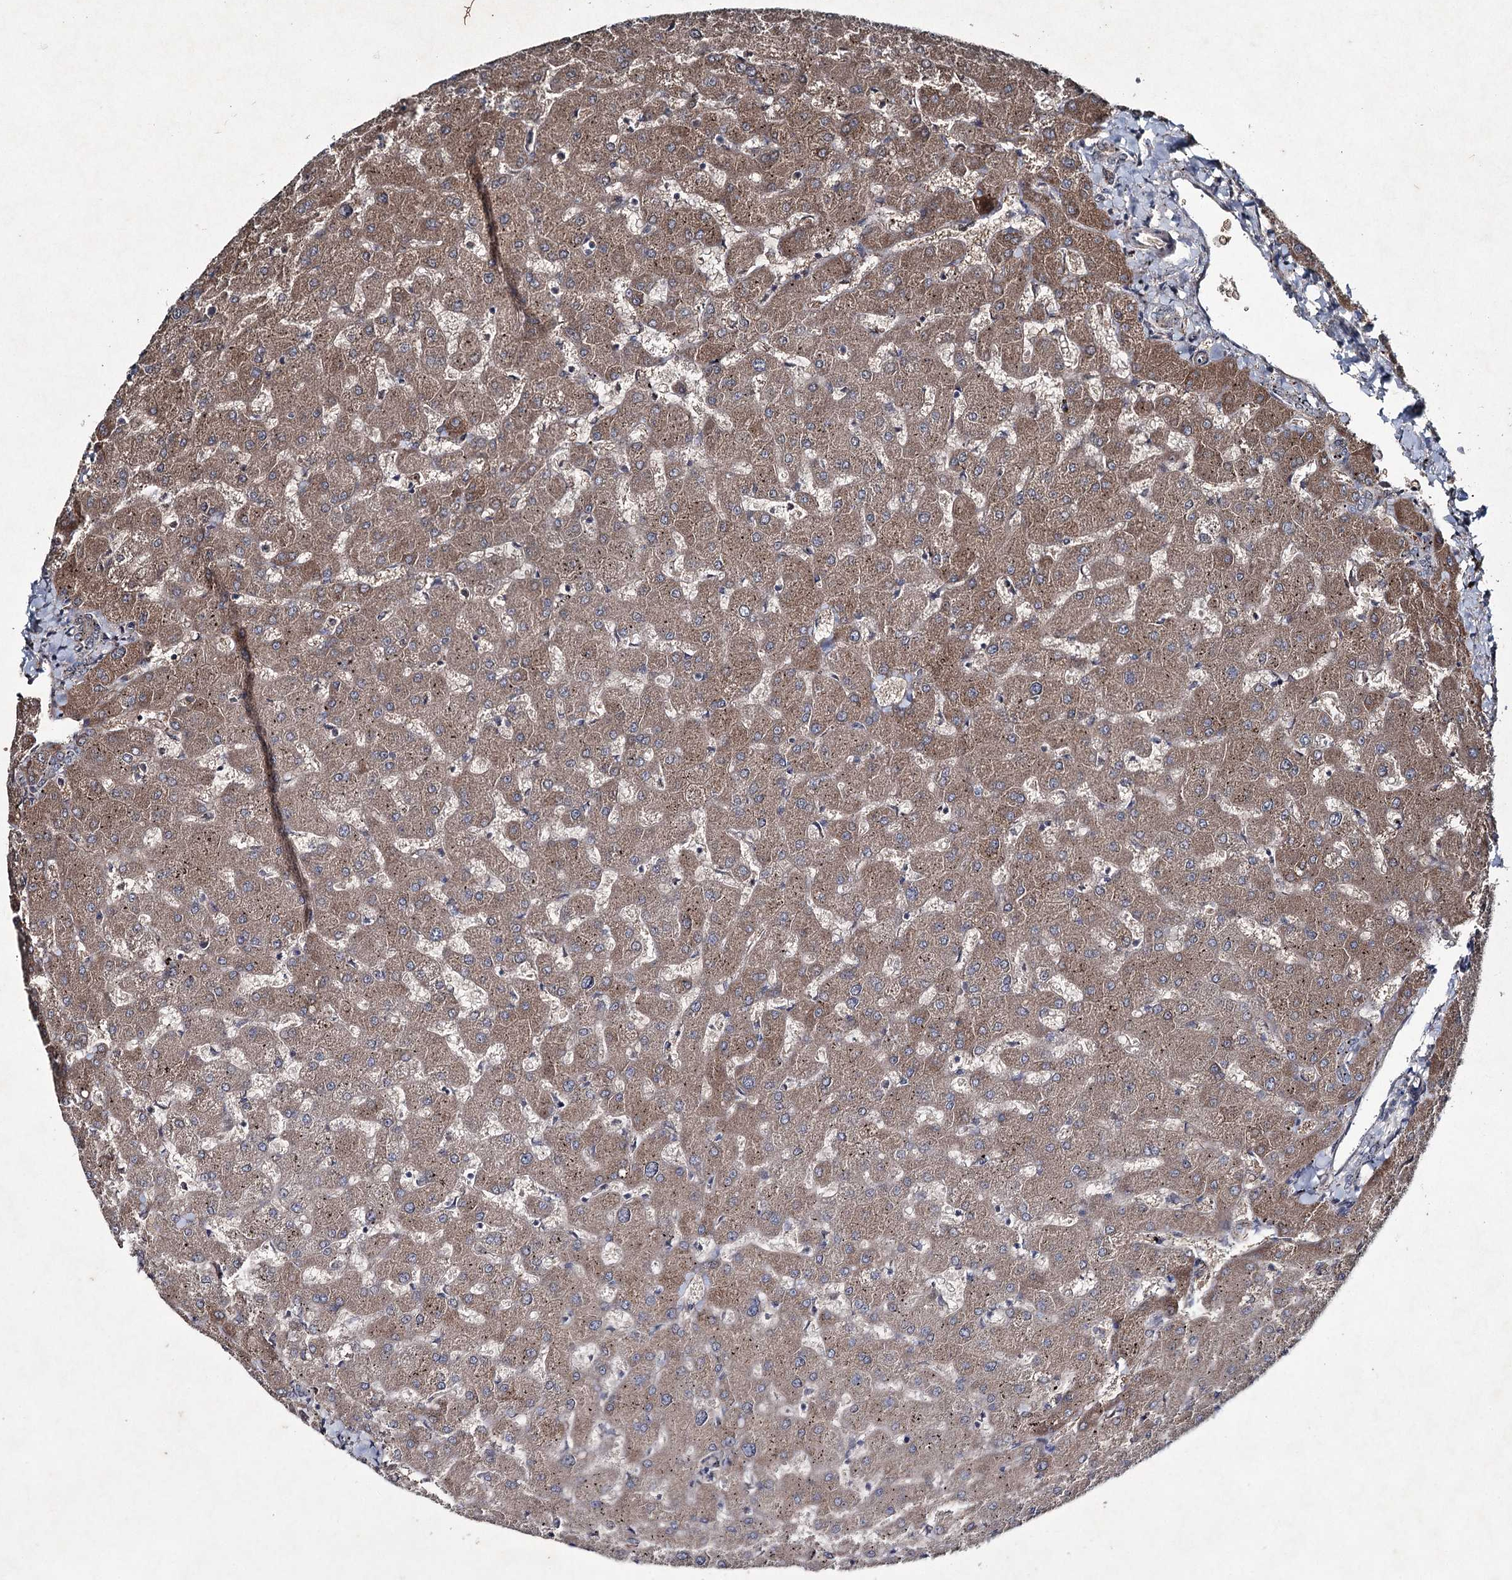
{"staining": {"intensity": "negative", "quantity": "none", "location": "none"}, "tissue": "liver", "cell_type": "Cholangiocytes", "image_type": "normal", "snomed": [{"axis": "morphology", "description": "Normal tissue, NOS"}, {"axis": "topography", "description": "Liver"}], "caption": "The histopathology image displays no staining of cholangiocytes in normal liver.", "gene": "PGLYRP2", "patient": {"sex": "female", "age": 63}}